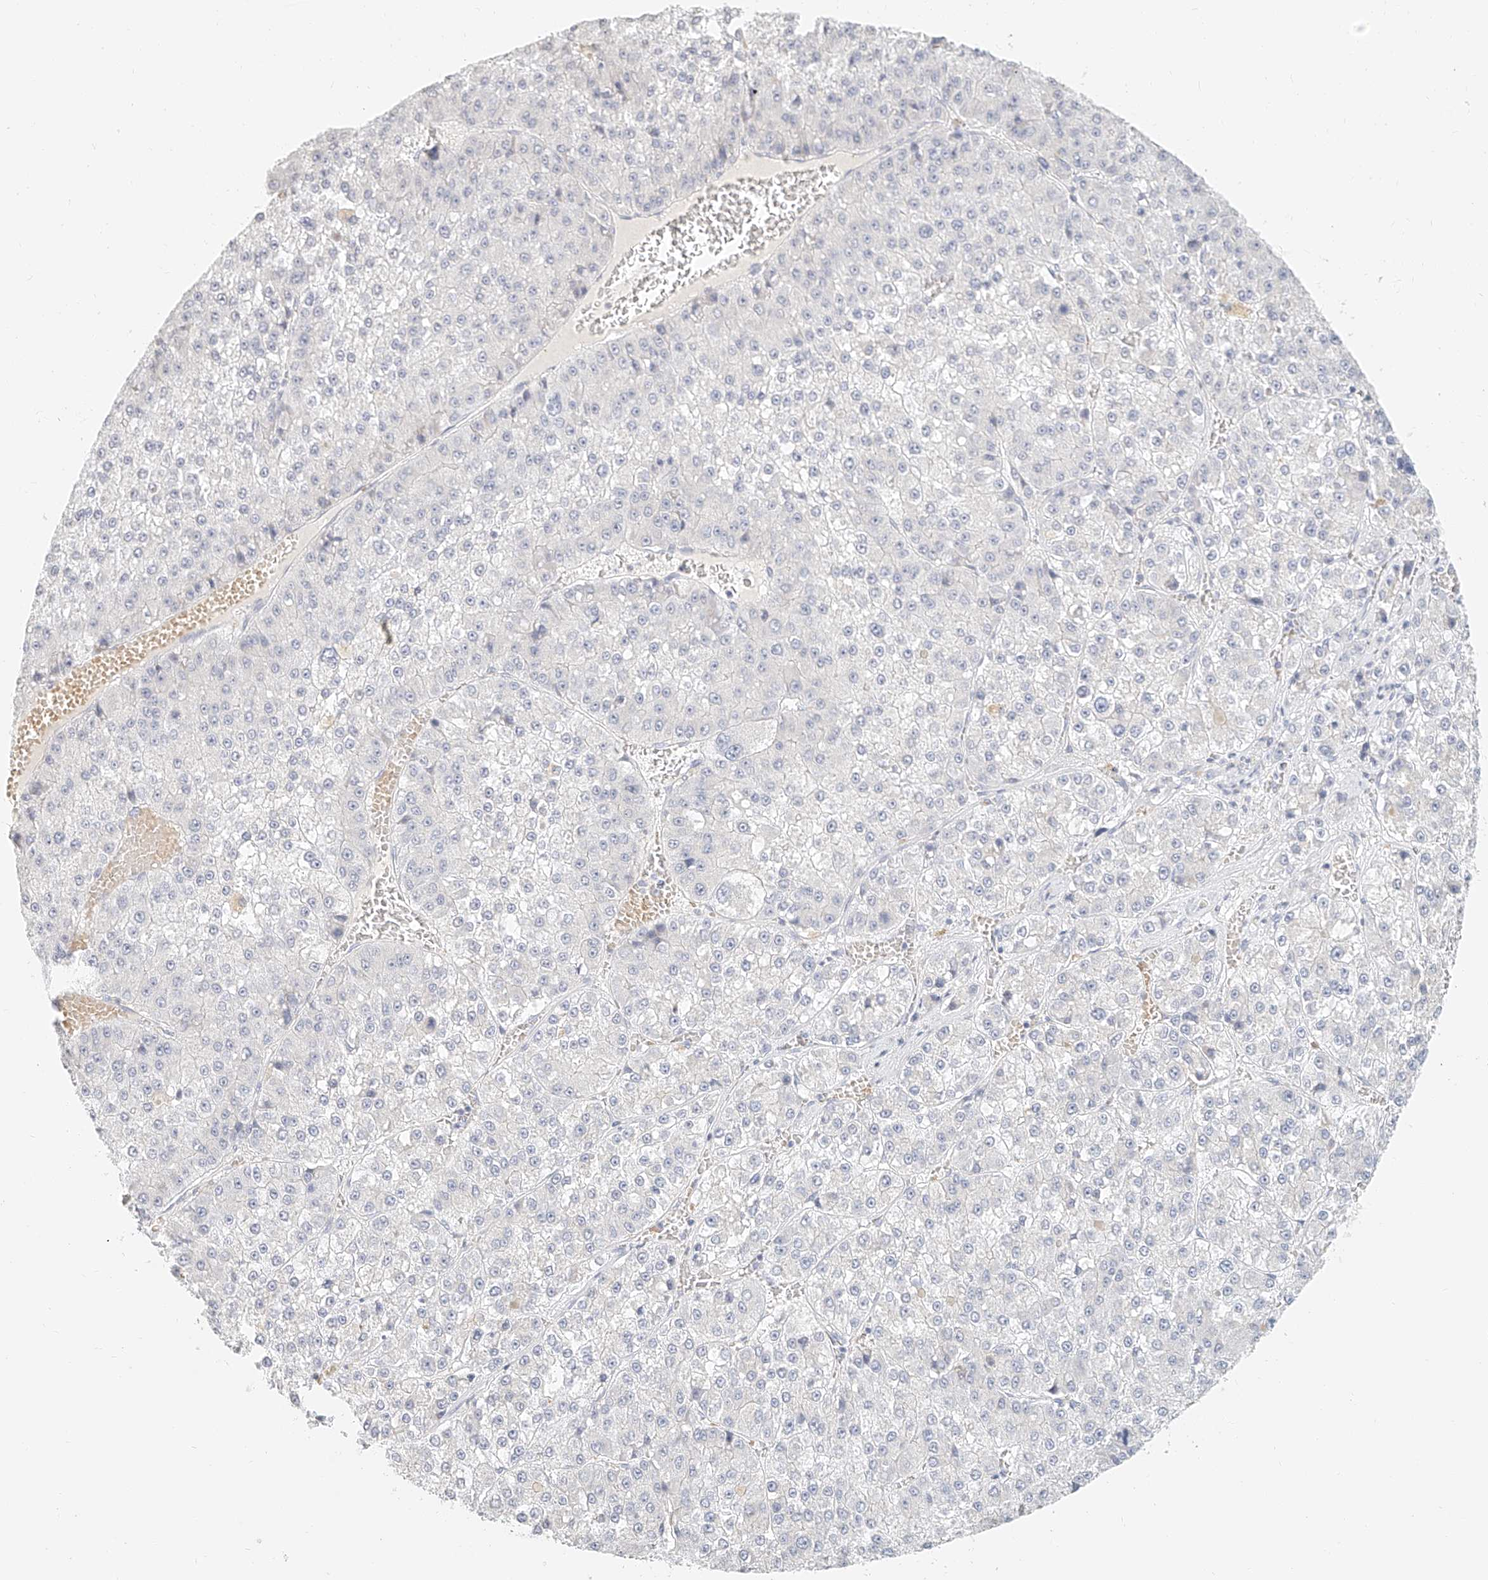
{"staining": {"intensity": "negative", "quantity": "none", "location": "none"}, "tissue": "liver cancer", "cell_type": "Tumor cells", "image_type": "cancer", "snomed": [{"axis": "morphology", "description": "Carcinoma, Hepatocellular, NOS"}, {"axis": "topography", "description": "Liver"}], "caption": "Hepatocellular carcinoma (liver) was stained to show a protein in brown. There is no significant staining in tumor cells.", "gene": "CXorf58", "patient": {"sex": "female", "age": 73}}